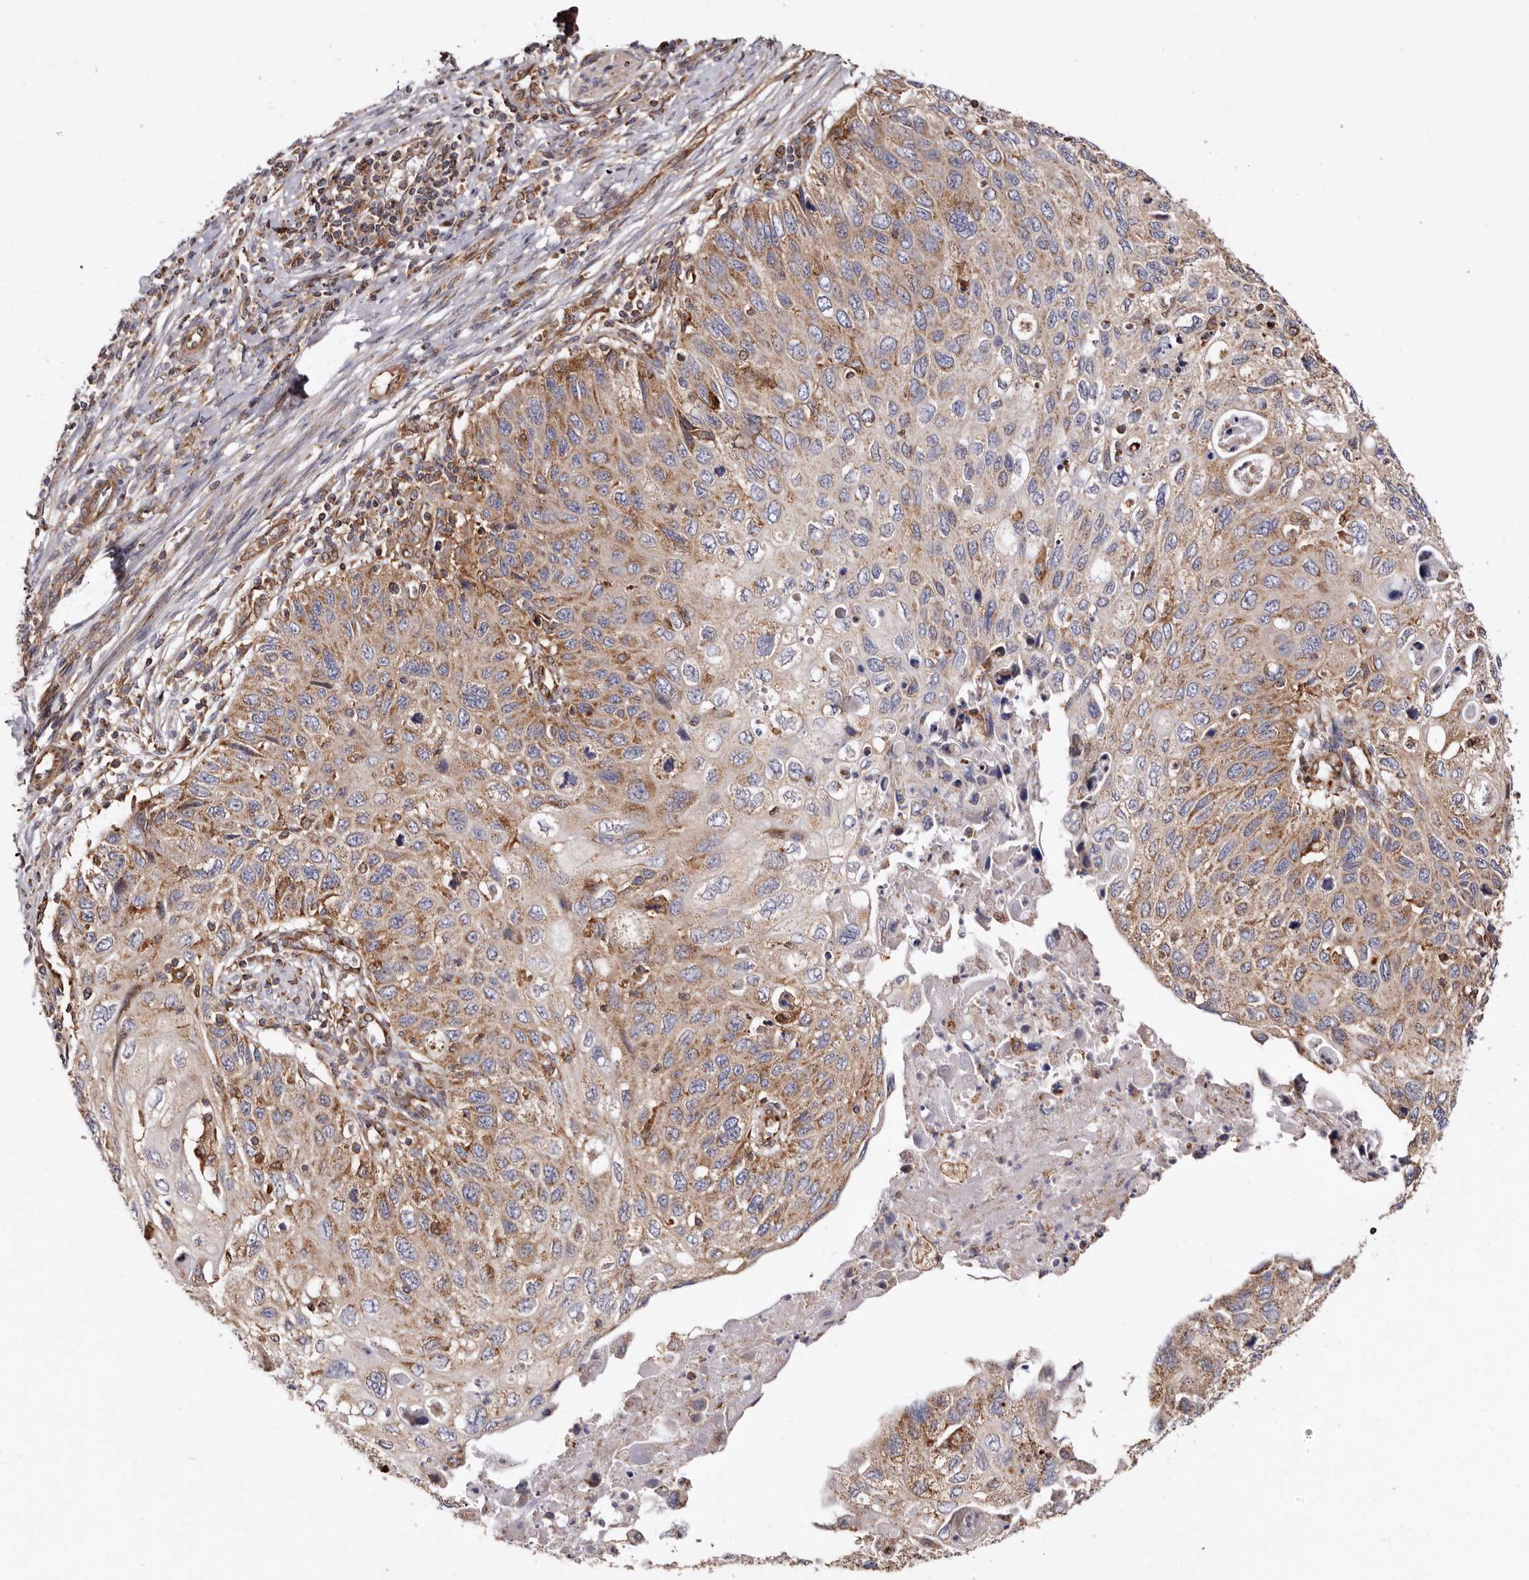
{"staining": {"intensity": "moderate", "quantity": ">75%", "location": "cytoplasmic/membranous"}, "tissue": "cervical cancer", "cell_type": "Tumor cells", "image_type": "cancer", "snomed": [{"axis": "morphology", "description": "Squamous cell carcinoma, NOS"}, {"axis": "topography", "description": "Cervix"}], "caption": "A brown stain highlights moderate cytoplasmic/membranous positivity of a protein in cervical squamous cell carcinoma tumor cells.", "gene": "COQ8B", "patient": {"sex": "female", "age": 70}}